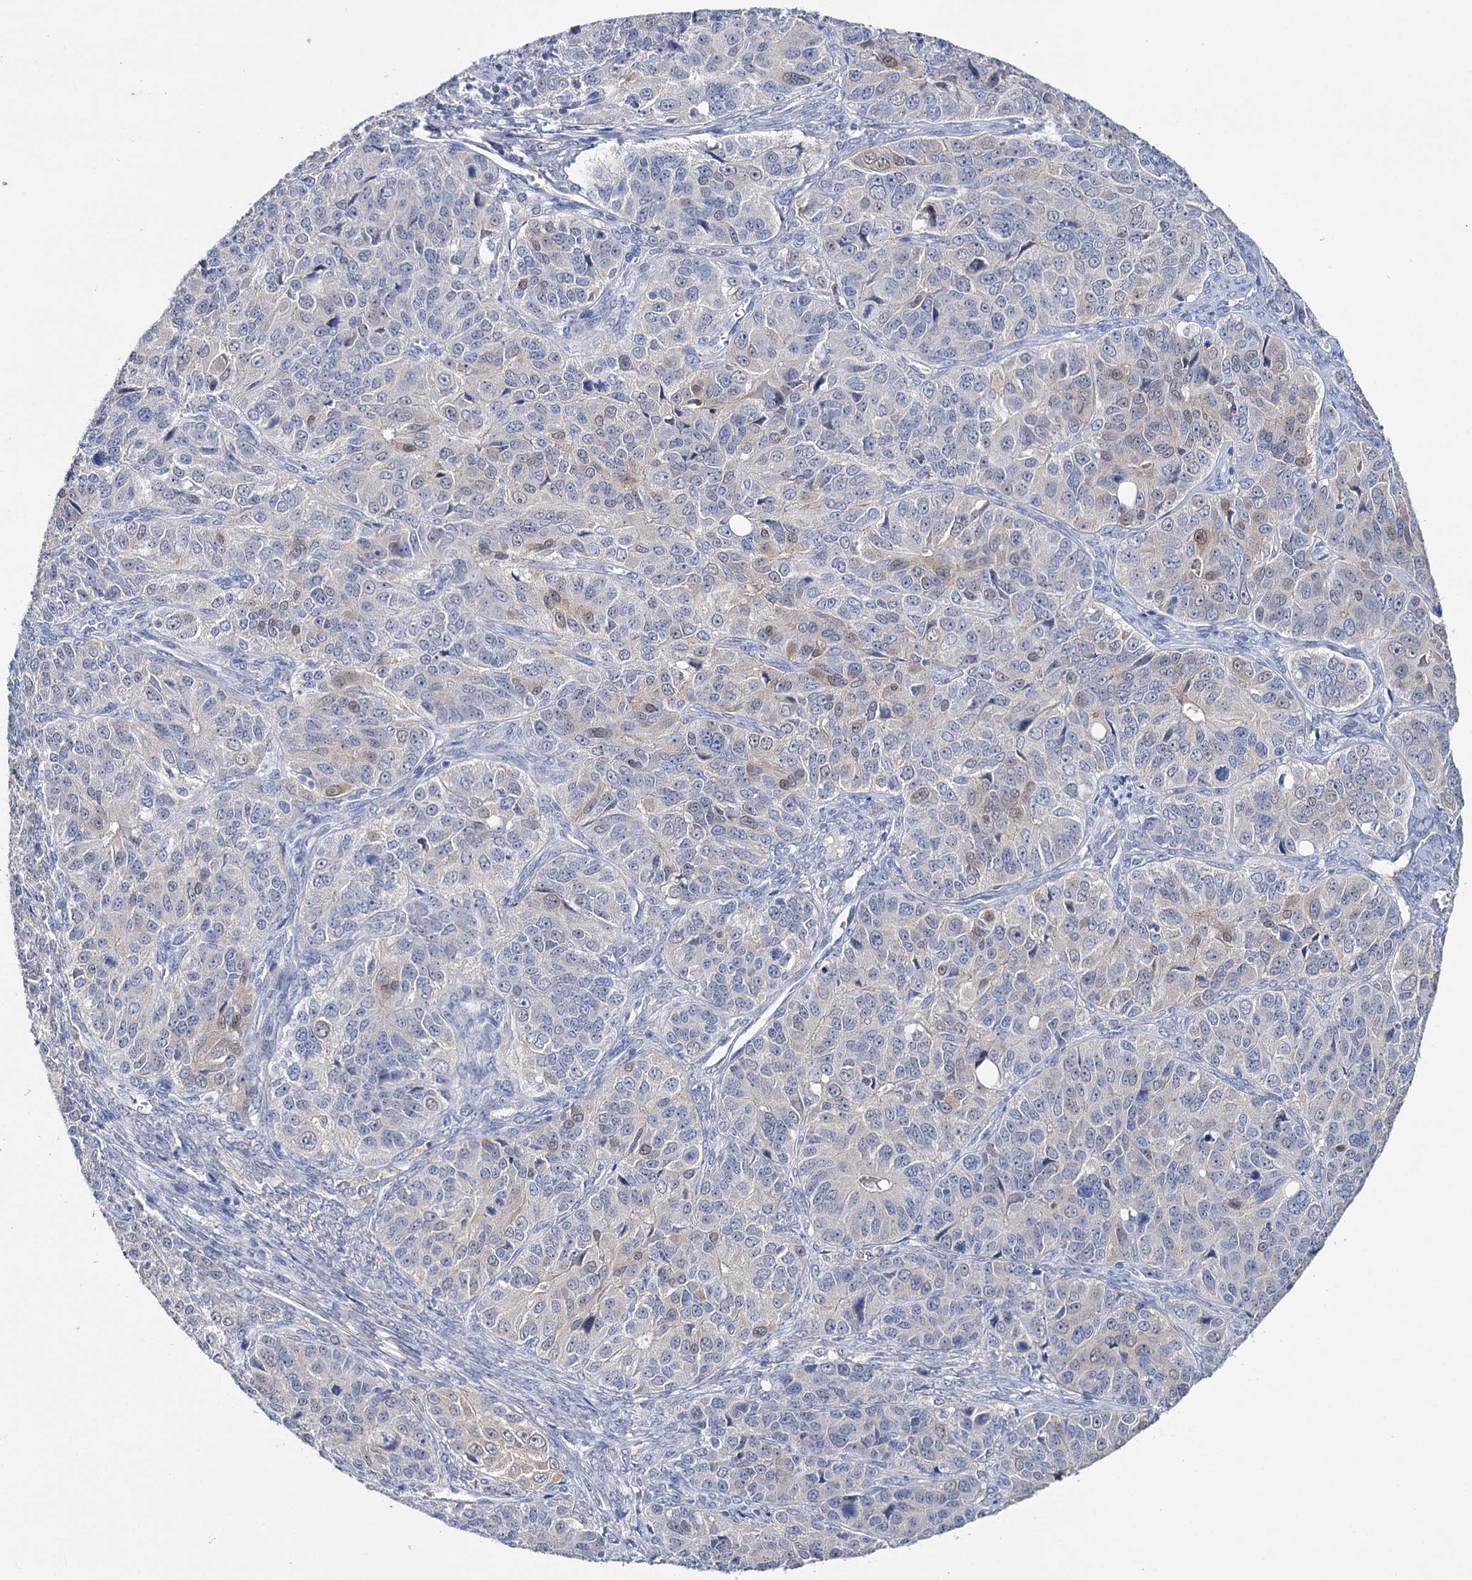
{"staining": {"intensity": "weak", "quantity": "<25%", "location": "nuclear"}, "tissue": "ovarian cancer", "cell_type": "Tumor cells", "image_type": "cancer", "snomed": [{"axis": "morphology", "description": "Carcinoma, endometroid"}, {"axis": "topography", "description": "Ovary"}], "caption": "Endometroid carcinoma (ovarian) was stained to show a protein in brown. There is no significant staining in tumor cells. (DAB (3,3'-diaminobenzidine) immunohistochemistry (IHC), high magnification).", "gene": "LYZL4", "patient": {"sex": "female", "age": 51}}